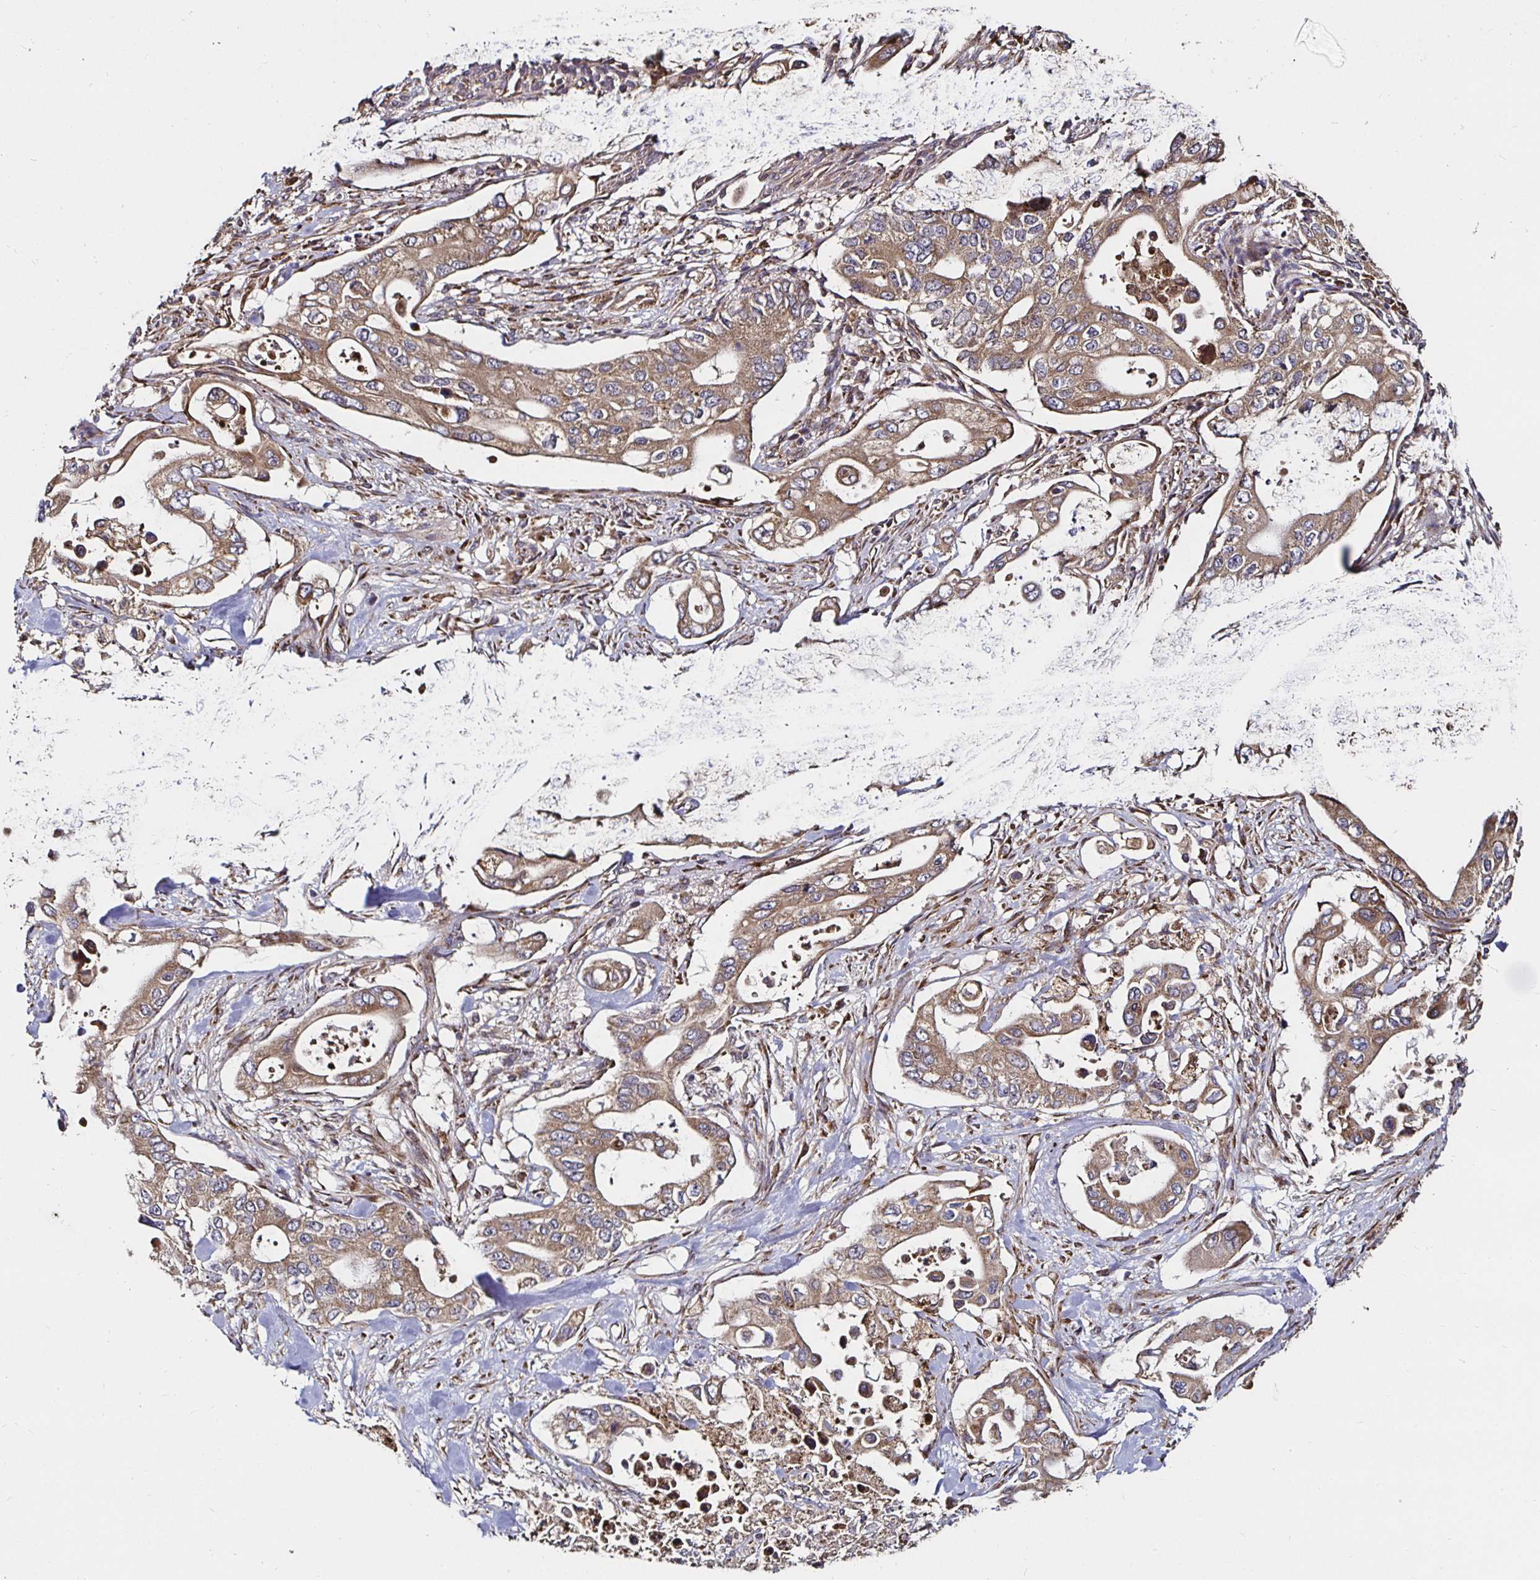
{"staining": {"intensity": "moderate", "quantity": ">75%", "location": "cytoplasmic/membranous"}, "tissue": "pancreatic cancer", "cell_type": "Tumor cells", "image_type": "cancer", "snomed": [{"axis": "morphology", "description": "Adenocarcinoma, NOS"}, {"axis": "topography", "description": "Pancreas"}], "caption": "Immunohistochemistry (IHC) image of pancreatic cancer (adenocarcinoma) stained for a protein (brown), which shows medium levels of moderate cytoplasmic/membranous positivity in approximately >75% of tumor cells.", "gene": "MLST8", "patient": {"sex": "female", "age": 63}}